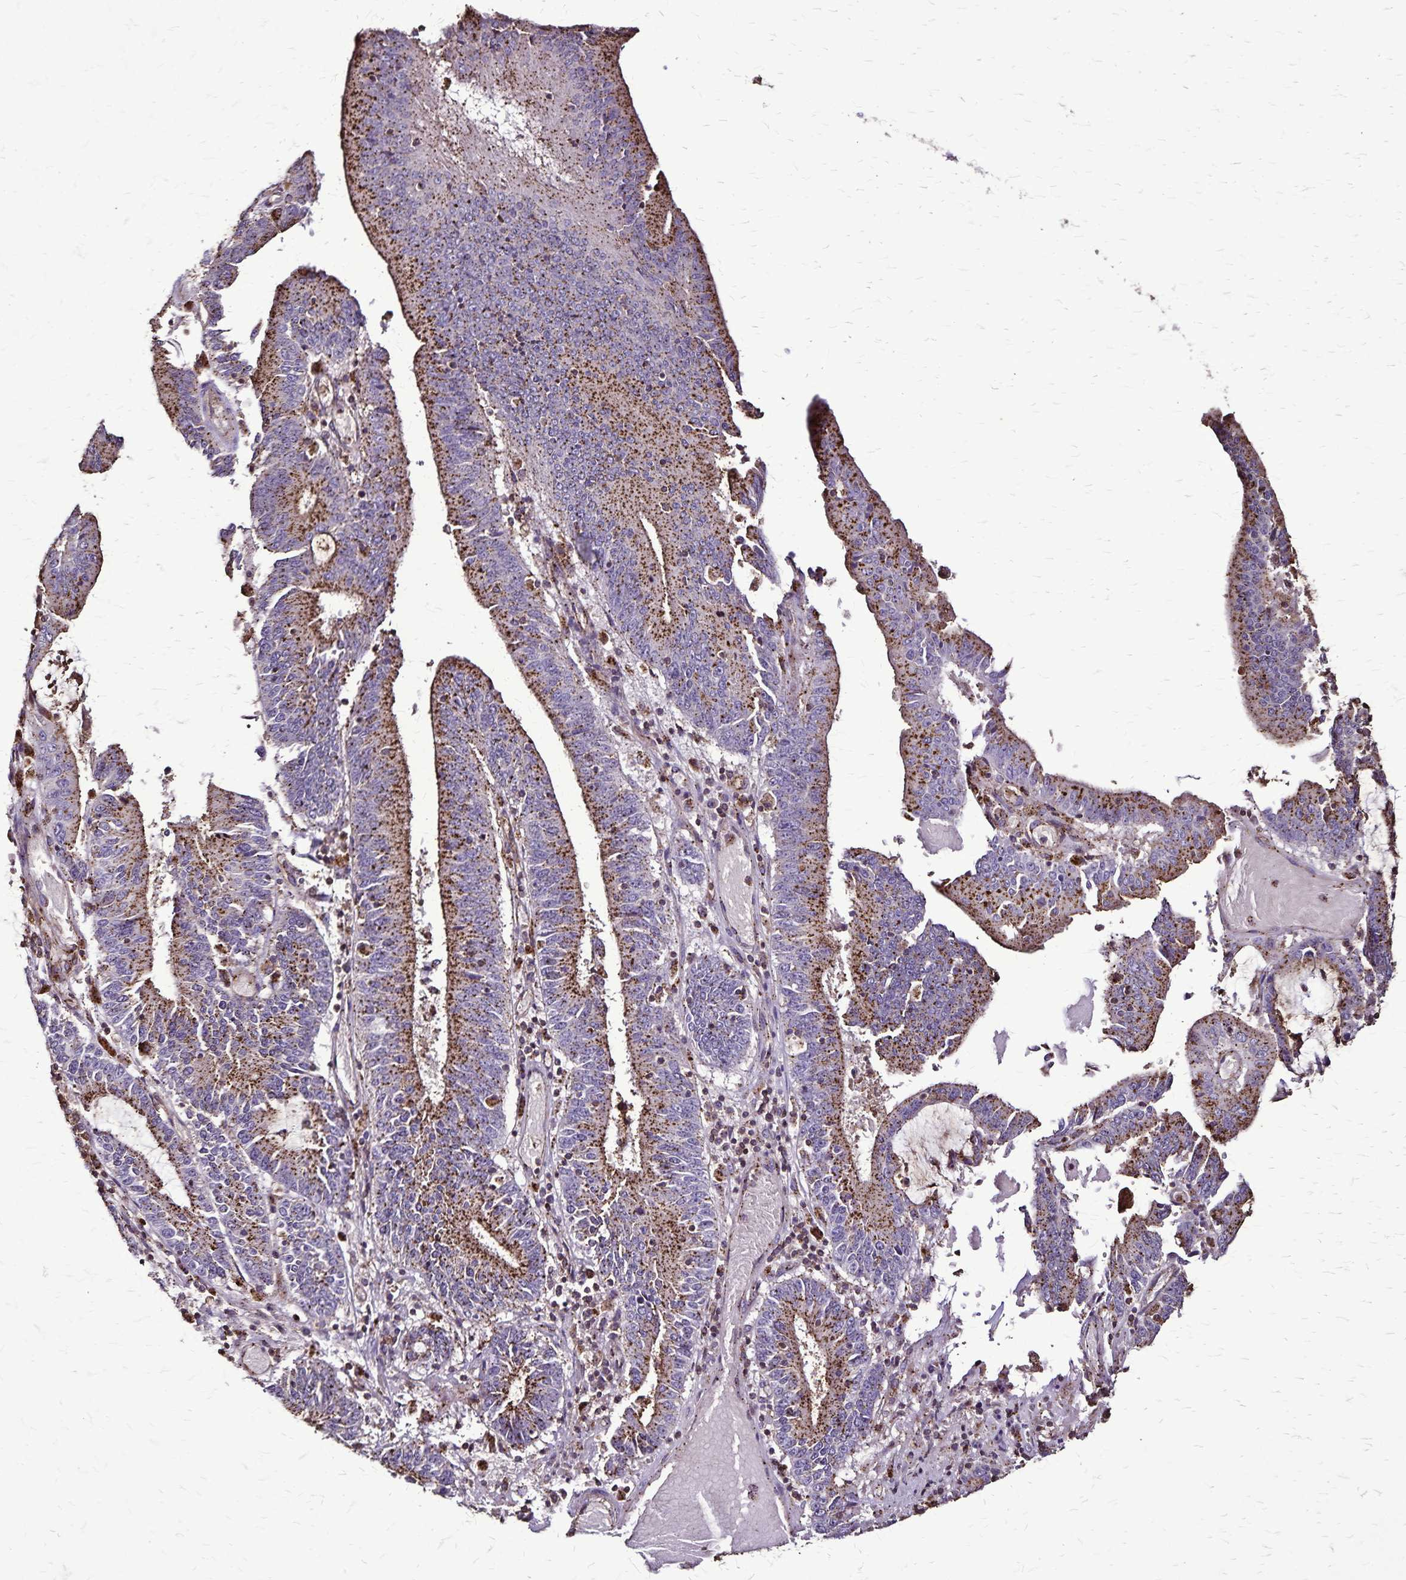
{"staining": {"intensity": "strong", "quantity": ">75%", "location": "cytoplasmic/membranous"}, "tissue": "stomach cancer", "cell_type": "Tumor cells", "image_type": "cancer", "snomed": [{"axis": "morphology", "description": "Adenocarcinoma, NOS"}, {"axis": "topography", "description": "Stomach, upper"}], "caption": "Tumor cells demonstrate strong cytoplasmic/membranous staining in approximately >75% of cells in stomach cancer (adenocarcinoma).", "gene": "CHMP1B", "patient": {"sex": "male", "age": 68}}